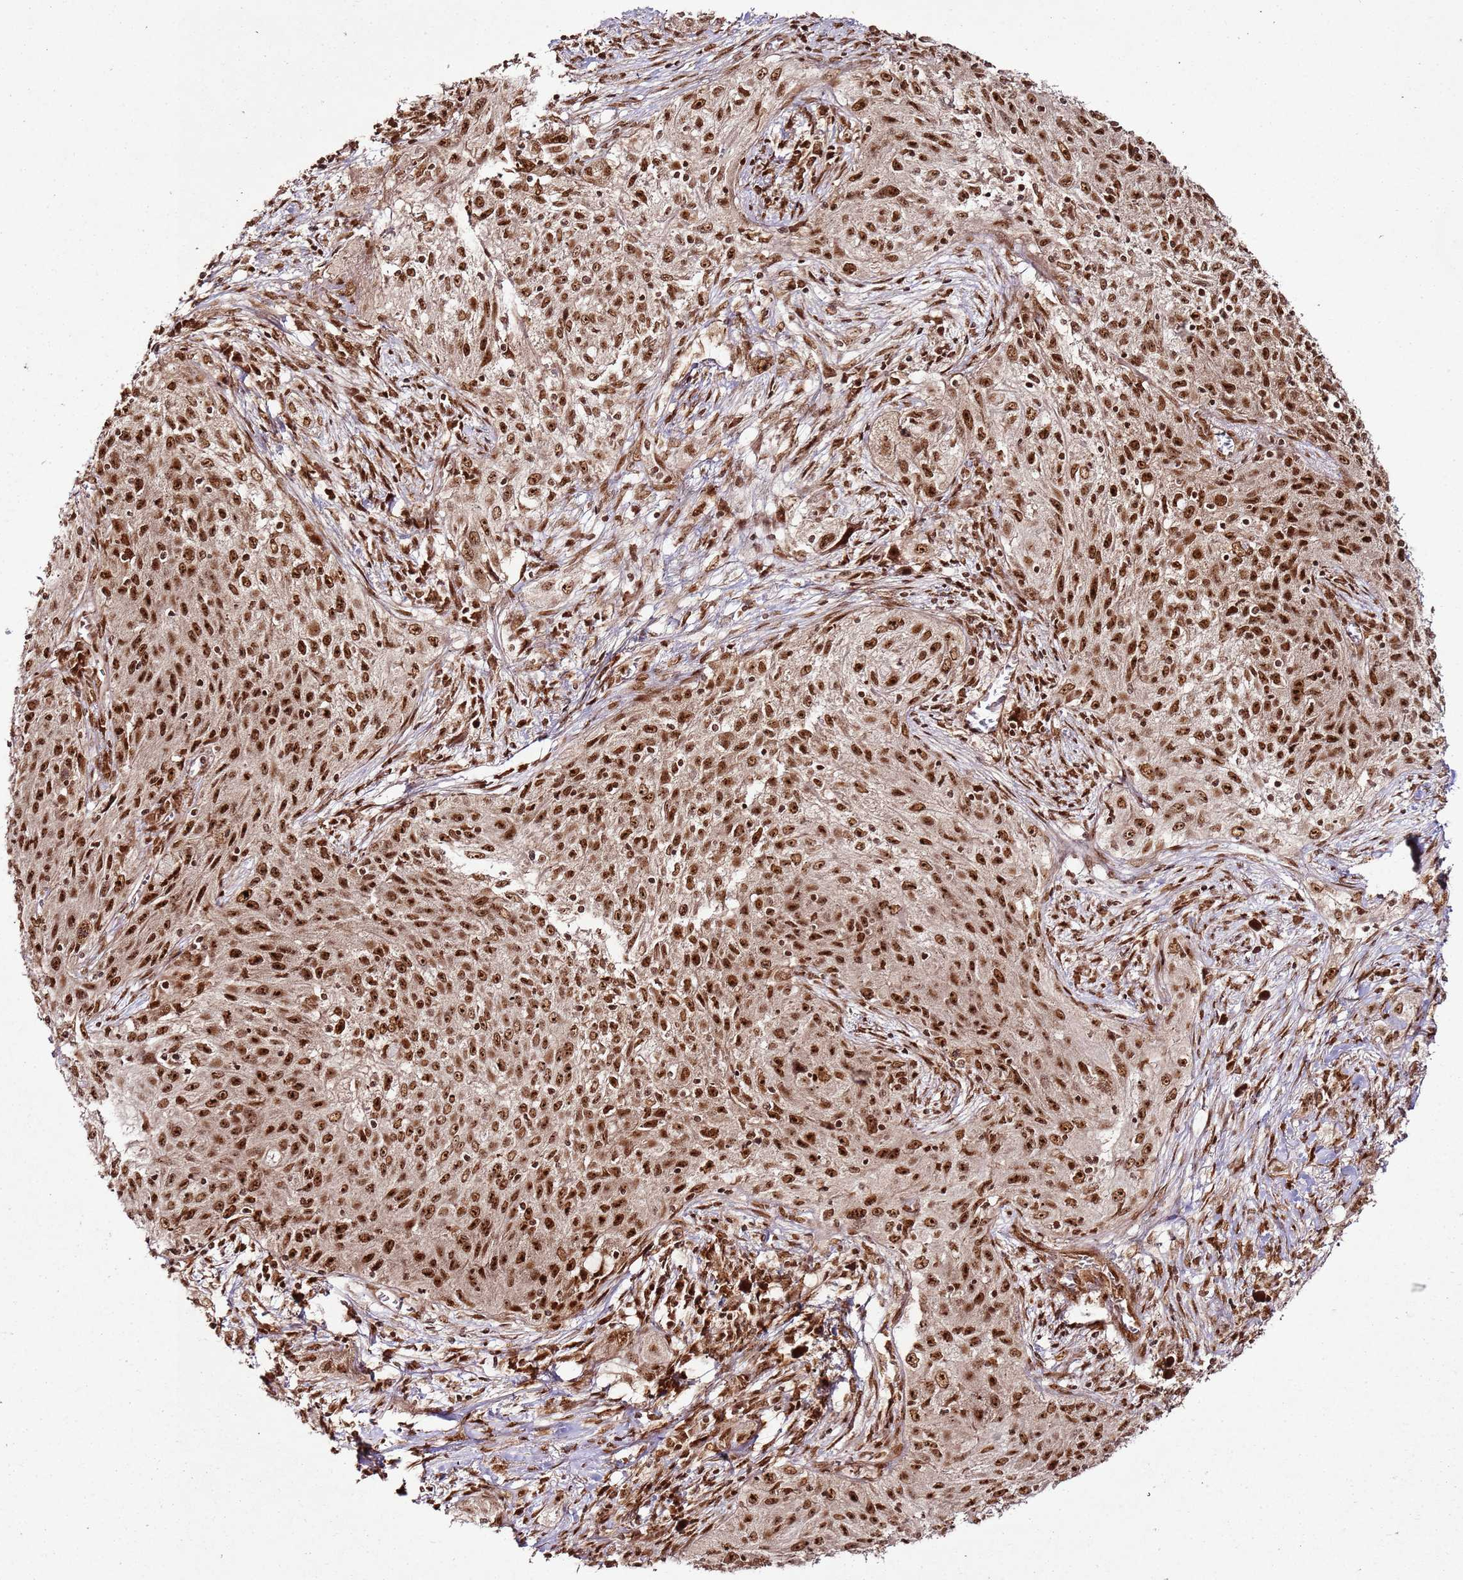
{"staining": {"intensity": "strong", "quantity": ">75%", "location": "nuclear"}, "tissue": "lung cancer", "cell_type": "Tumor cells", "image_type": "cancer", "snomed": [{"axis": "morphology", "description": "Squamous cell carcinoma, NOS"}, {"axis": "topography", "description": "Lung"}], "caption": "High-power microscopy captured an immunohistochemistry (IHC) micrograph of squamous cell carcinoma (lung), revealing strong nuclear staining in approximately >75% of tumor cells. The staining was performed using DAB, with brown indicating positive protein expression. Nuclei are stained blue with hematoxylin.", "gene": "XRN2", "patient": {"sex": "female", "age": 69}}